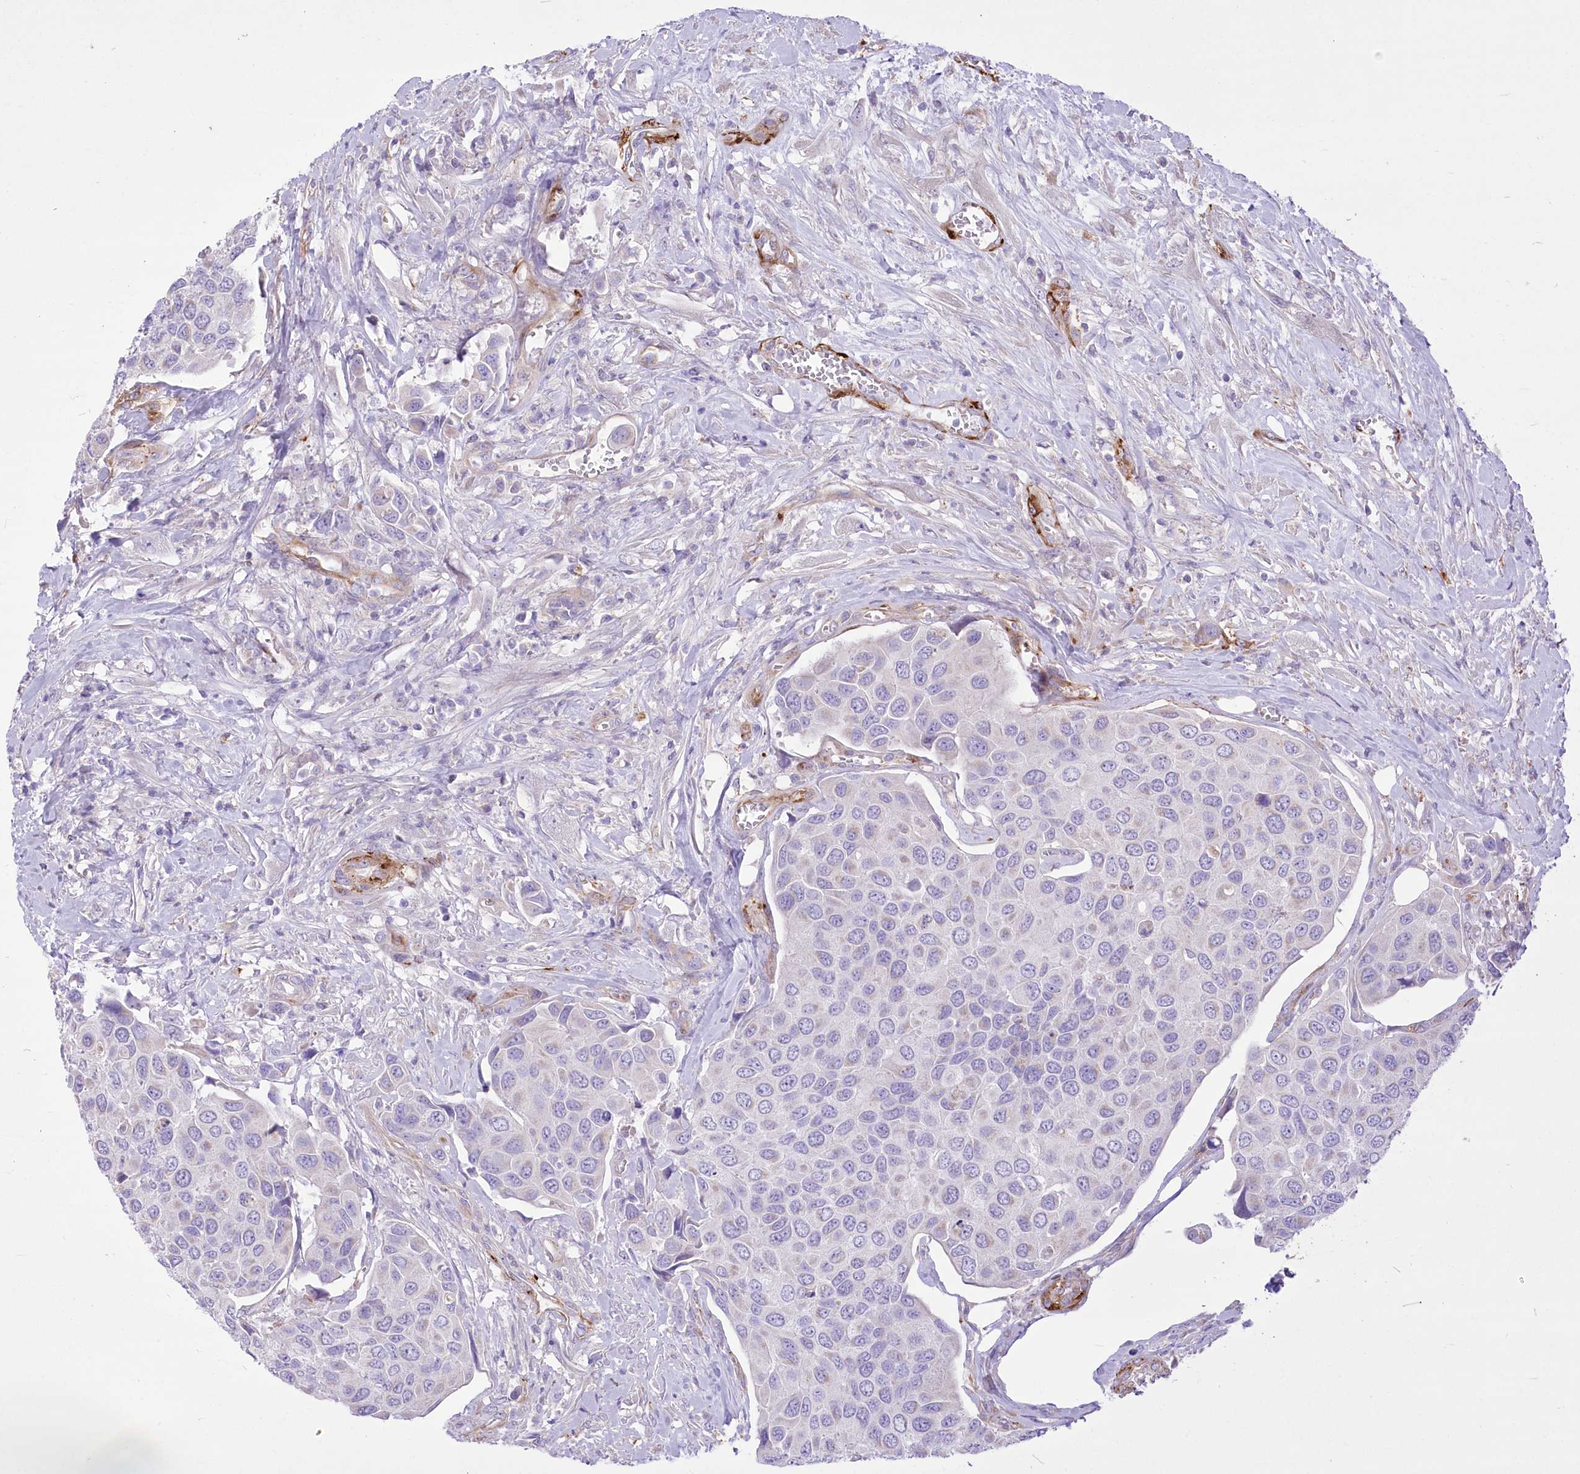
{"staining": {"intensity": "negative", "quantity": "none", "location": "none"}, "tissue": "urothelial cancer", "cell_type": "Tumor cells", "image_type": "cancer", "snomed": [{"axis": "morphology", "description": "Urothelial carcinoma, High grade"}, {"axis": "topography", "description": "Urinary bladder"}], "caption": "Photomicrograph shows no protein staining in tumor cells of urothelial cancer tissue.", "gene": "ANGPTL3", "patient": {"sex": "male", "age": 74}}